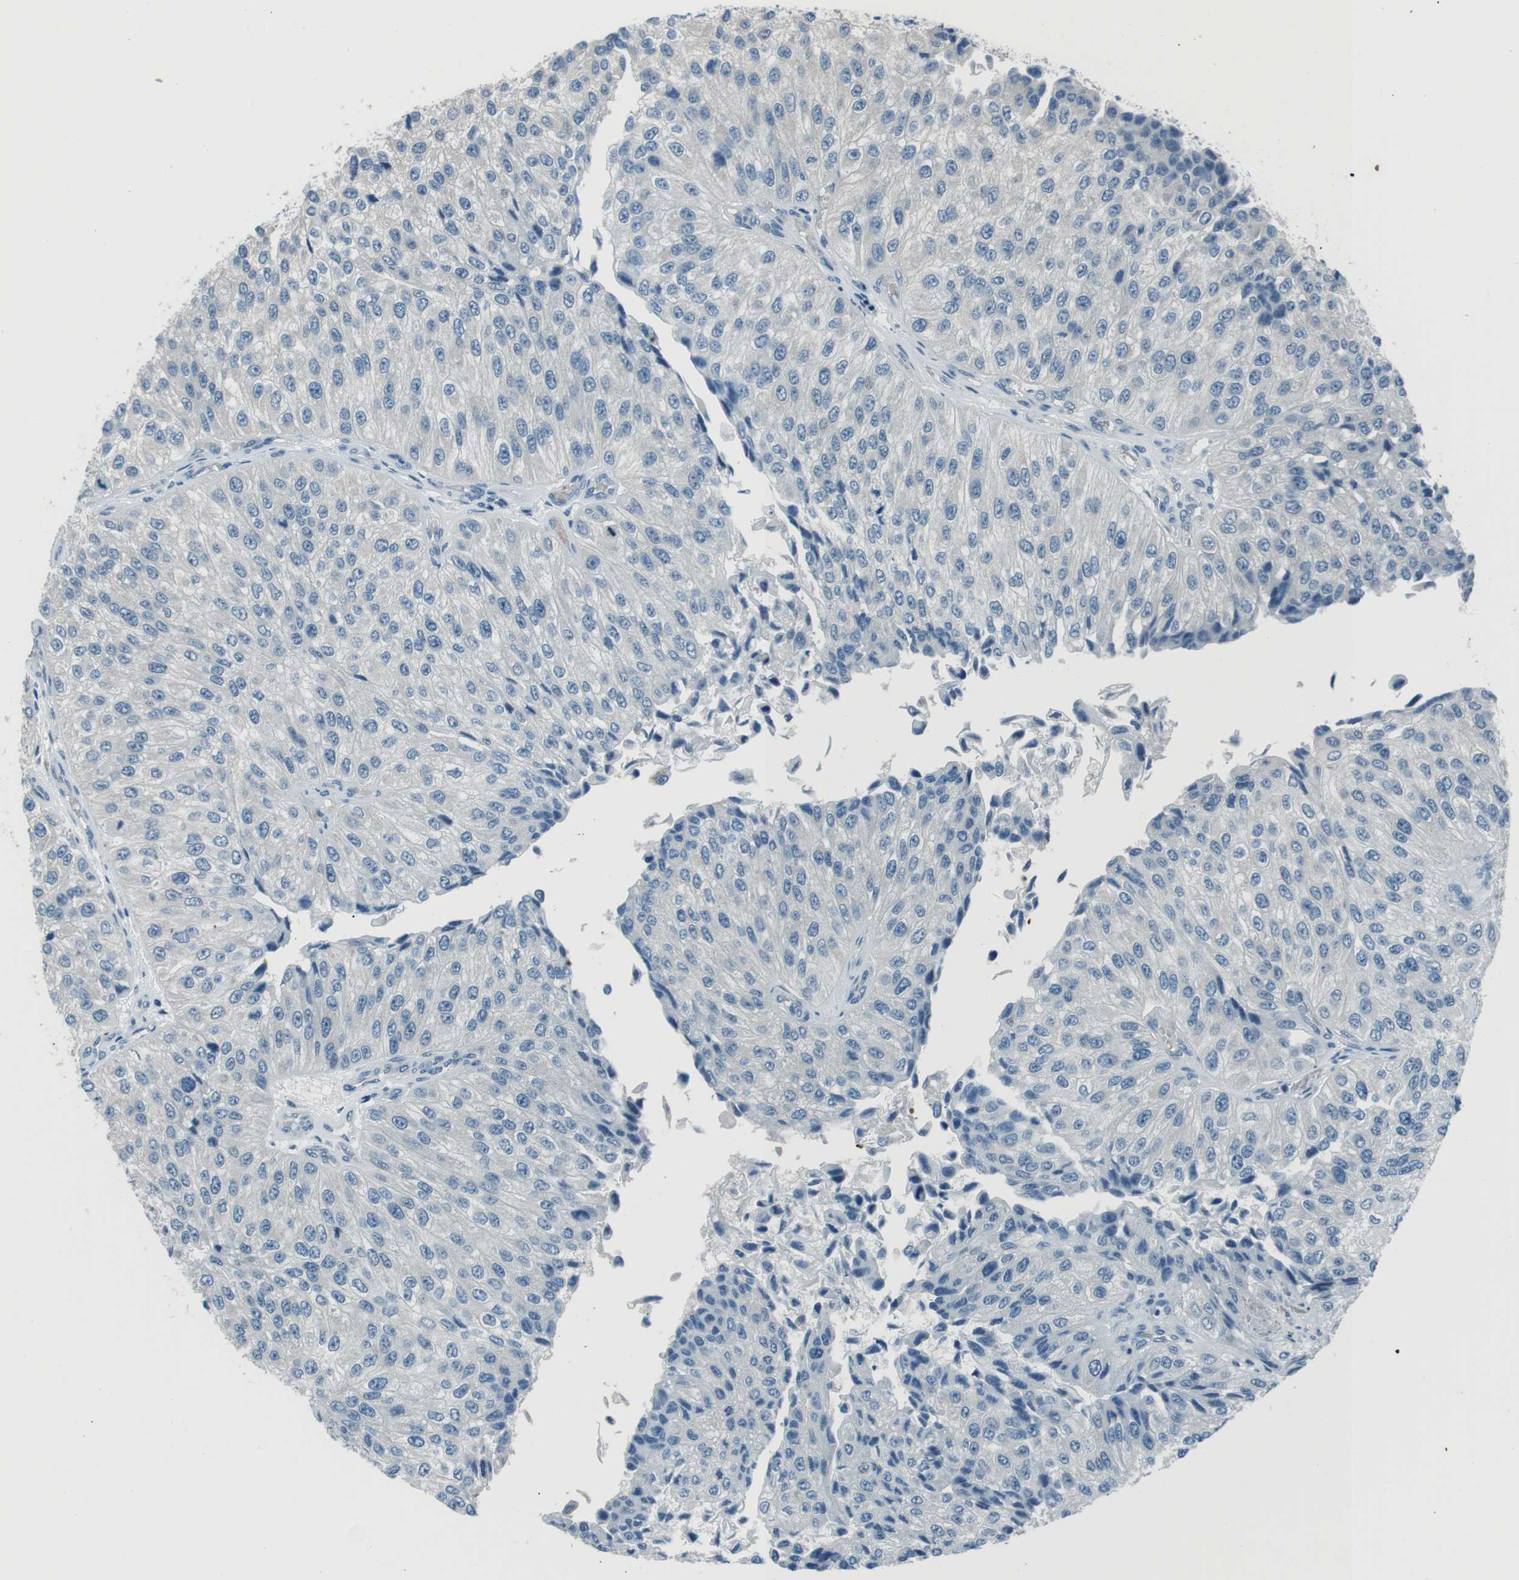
{"staining": {"intensity": "negative", "quantity": "none", "location": "none"}, "tissue": "urothelial cancer", "cell_type": "Tumor cells", "image_type": "cancer", "snomed": [{"axis": "morphology", "description": "Urothelial carcinoma, High grade"}, {"axis": "topography", "description": "Kidney"}, {"axis": "topography", "description": "Urinary bladder"}], "caption": "DAB immunohistochemical staining of high-grade urothelial carcinoma shows no significant positivity in tumor cells. Brightfield microscopy of immunohistochemistry stained with DAB (brown) and hematoxylin (blue), captured at high magnification.", "gene": "ST6GAL1", "patient": {"sex": "male", "age": 77}}